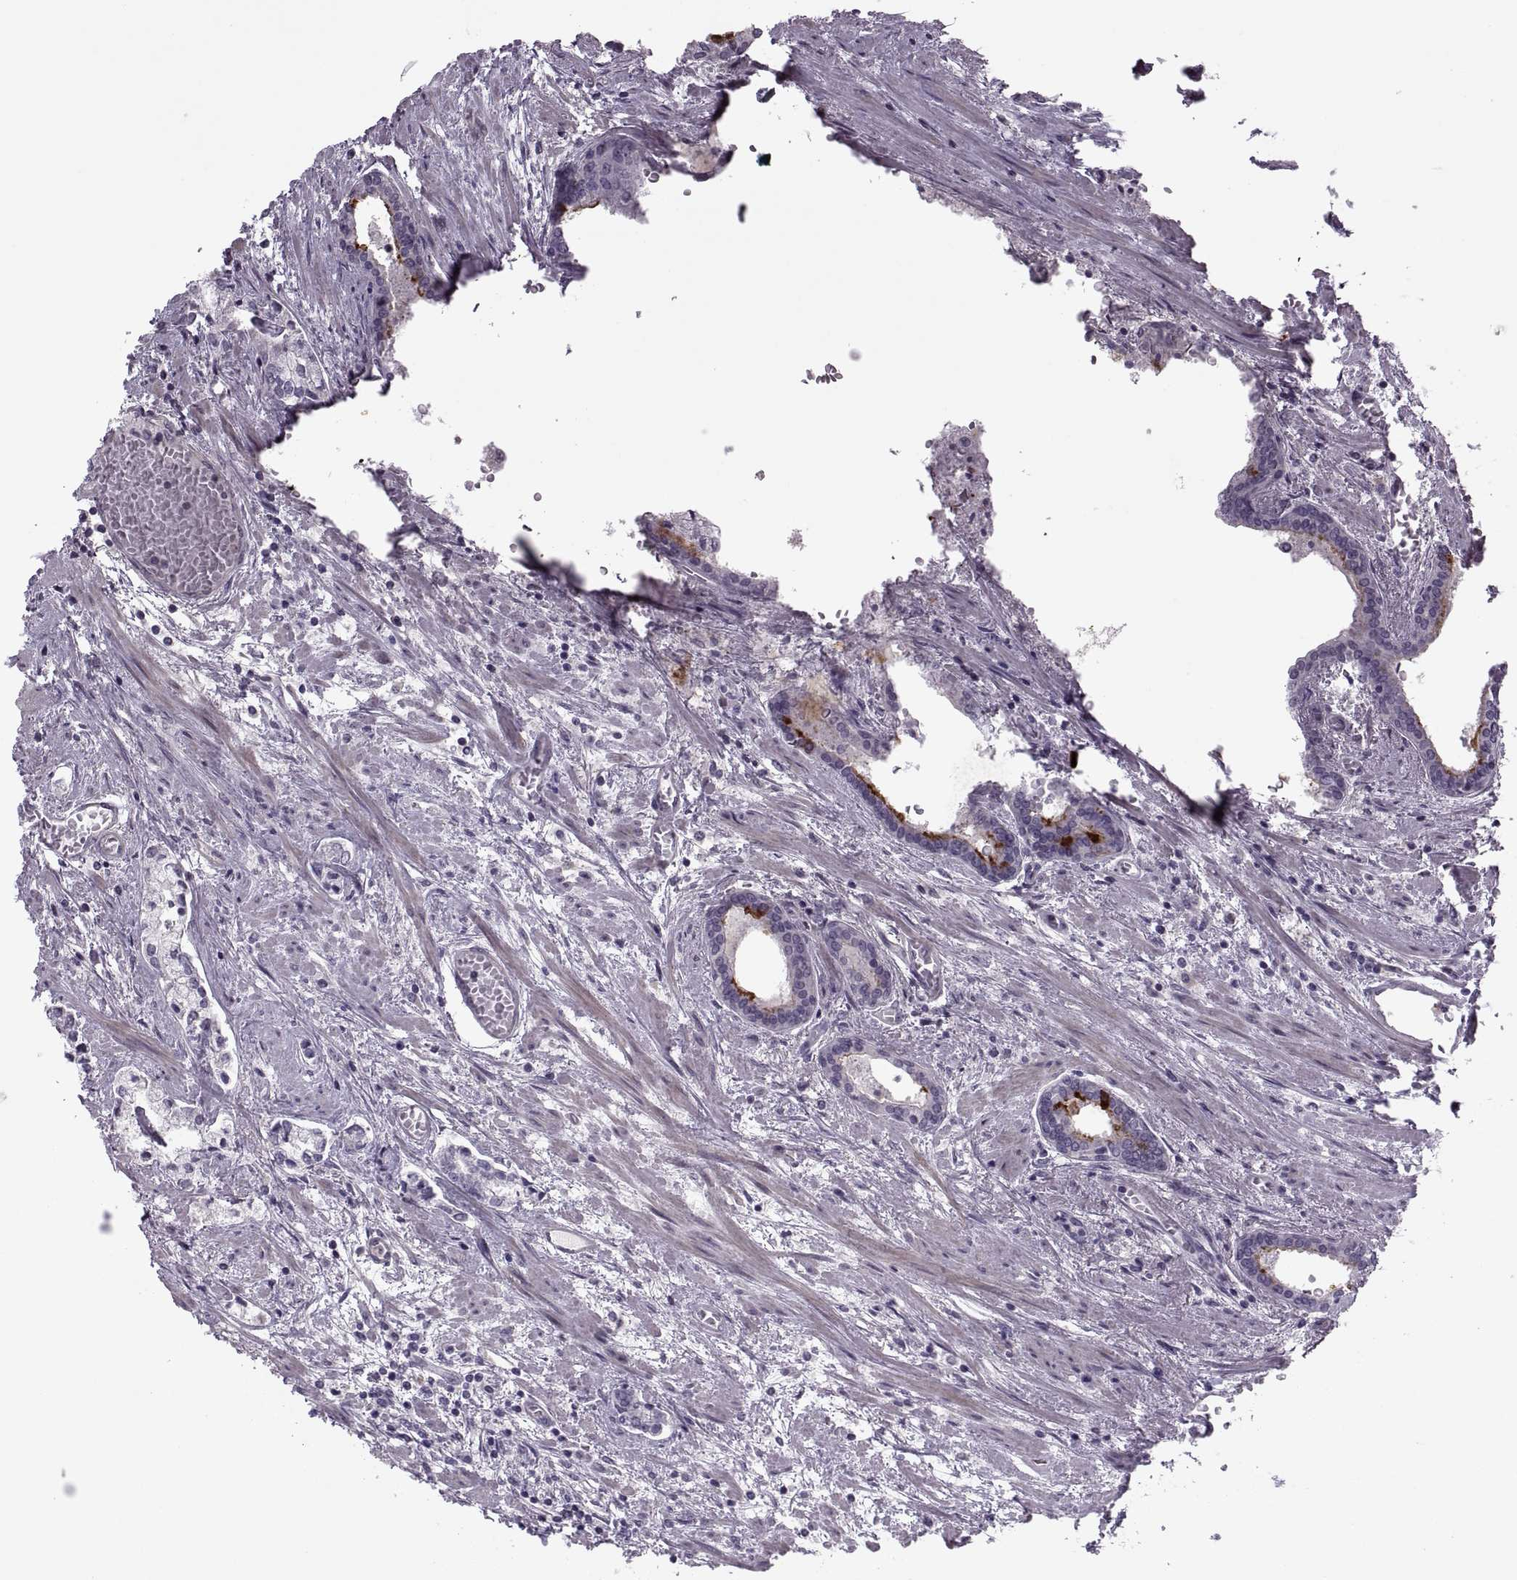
{"staining": {"intensity": "negative", "quantity": "none", "location": "none"}, "tissue": "prostate cancer", "cell_type": "Tumor cells", "image_type": "cancer", "snomed": [{"axis": "morphology", "description": "Adenocarcinoma, NOS"}, {"axis": "topography", "description": "Prostate"}], "caption": "A photomicrograph of prostate cancer stained for a protein shows no brown staining in tumor cells.", "gene": "ODF3", "patient": {"sex": "male", "age": 64}}